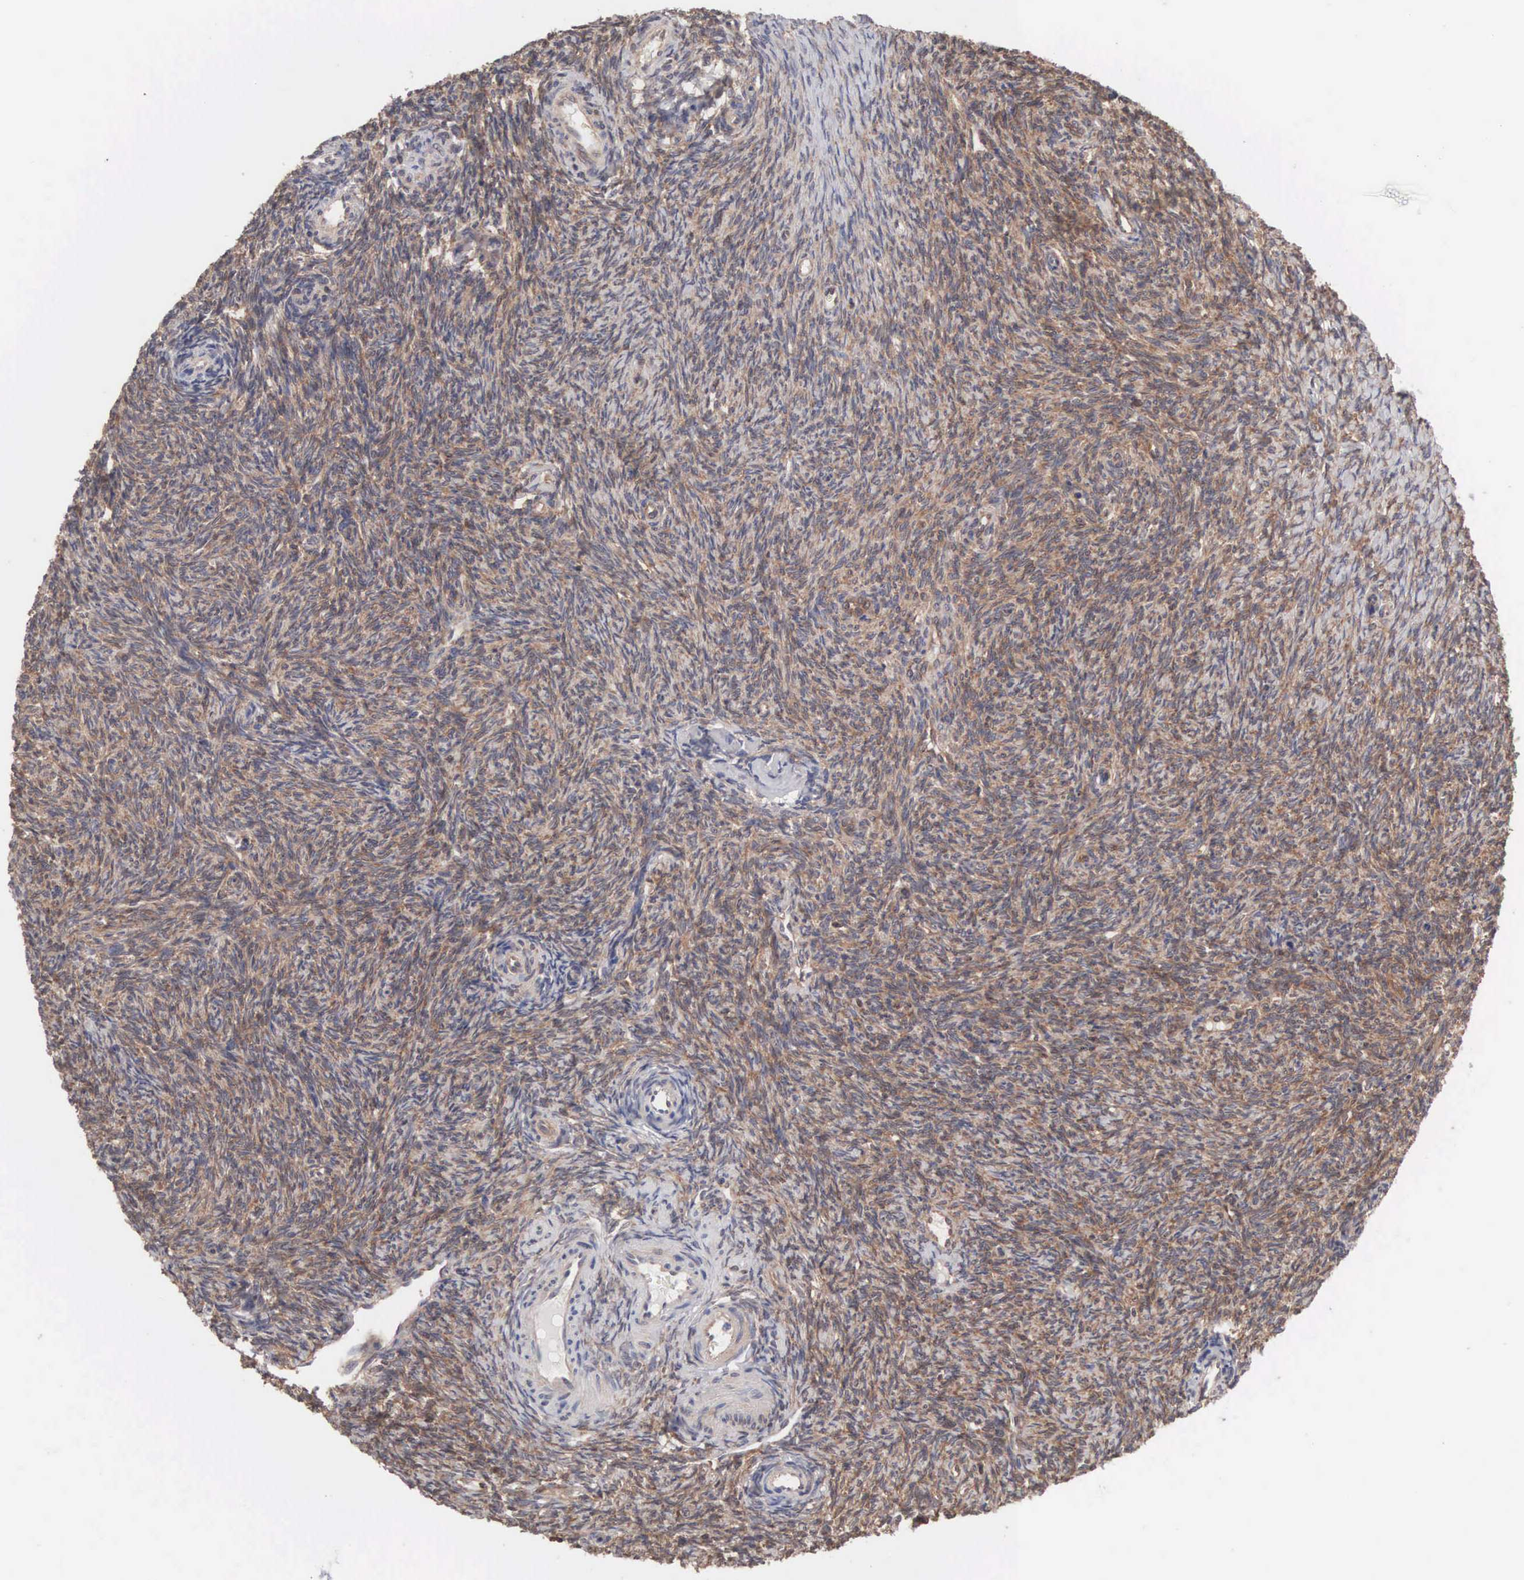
{"staining": {"intensity": "moderate", "quantity": ">75%", "location": "cytoplasmic/membranous"}, "tissue": "ovary", "cell_type": "Ovarian stroma cells", "image_type": "normal", "snomed": [{"axis": "morphology", "description": "Normal tissue, NOS"}, {"axis": "topography", "description": "Ovary"}], "caption": "This photomicrograph displays unremarkable ovary stained with IHC to label a protein in brown. The cytoplasmic/membranous of ovarian stroma cells show moderate positivity for the protein. Nuclei are counter-stained blue.", "gene": "MTHFD1", "patient": {"sex": "female", "age": 32}}